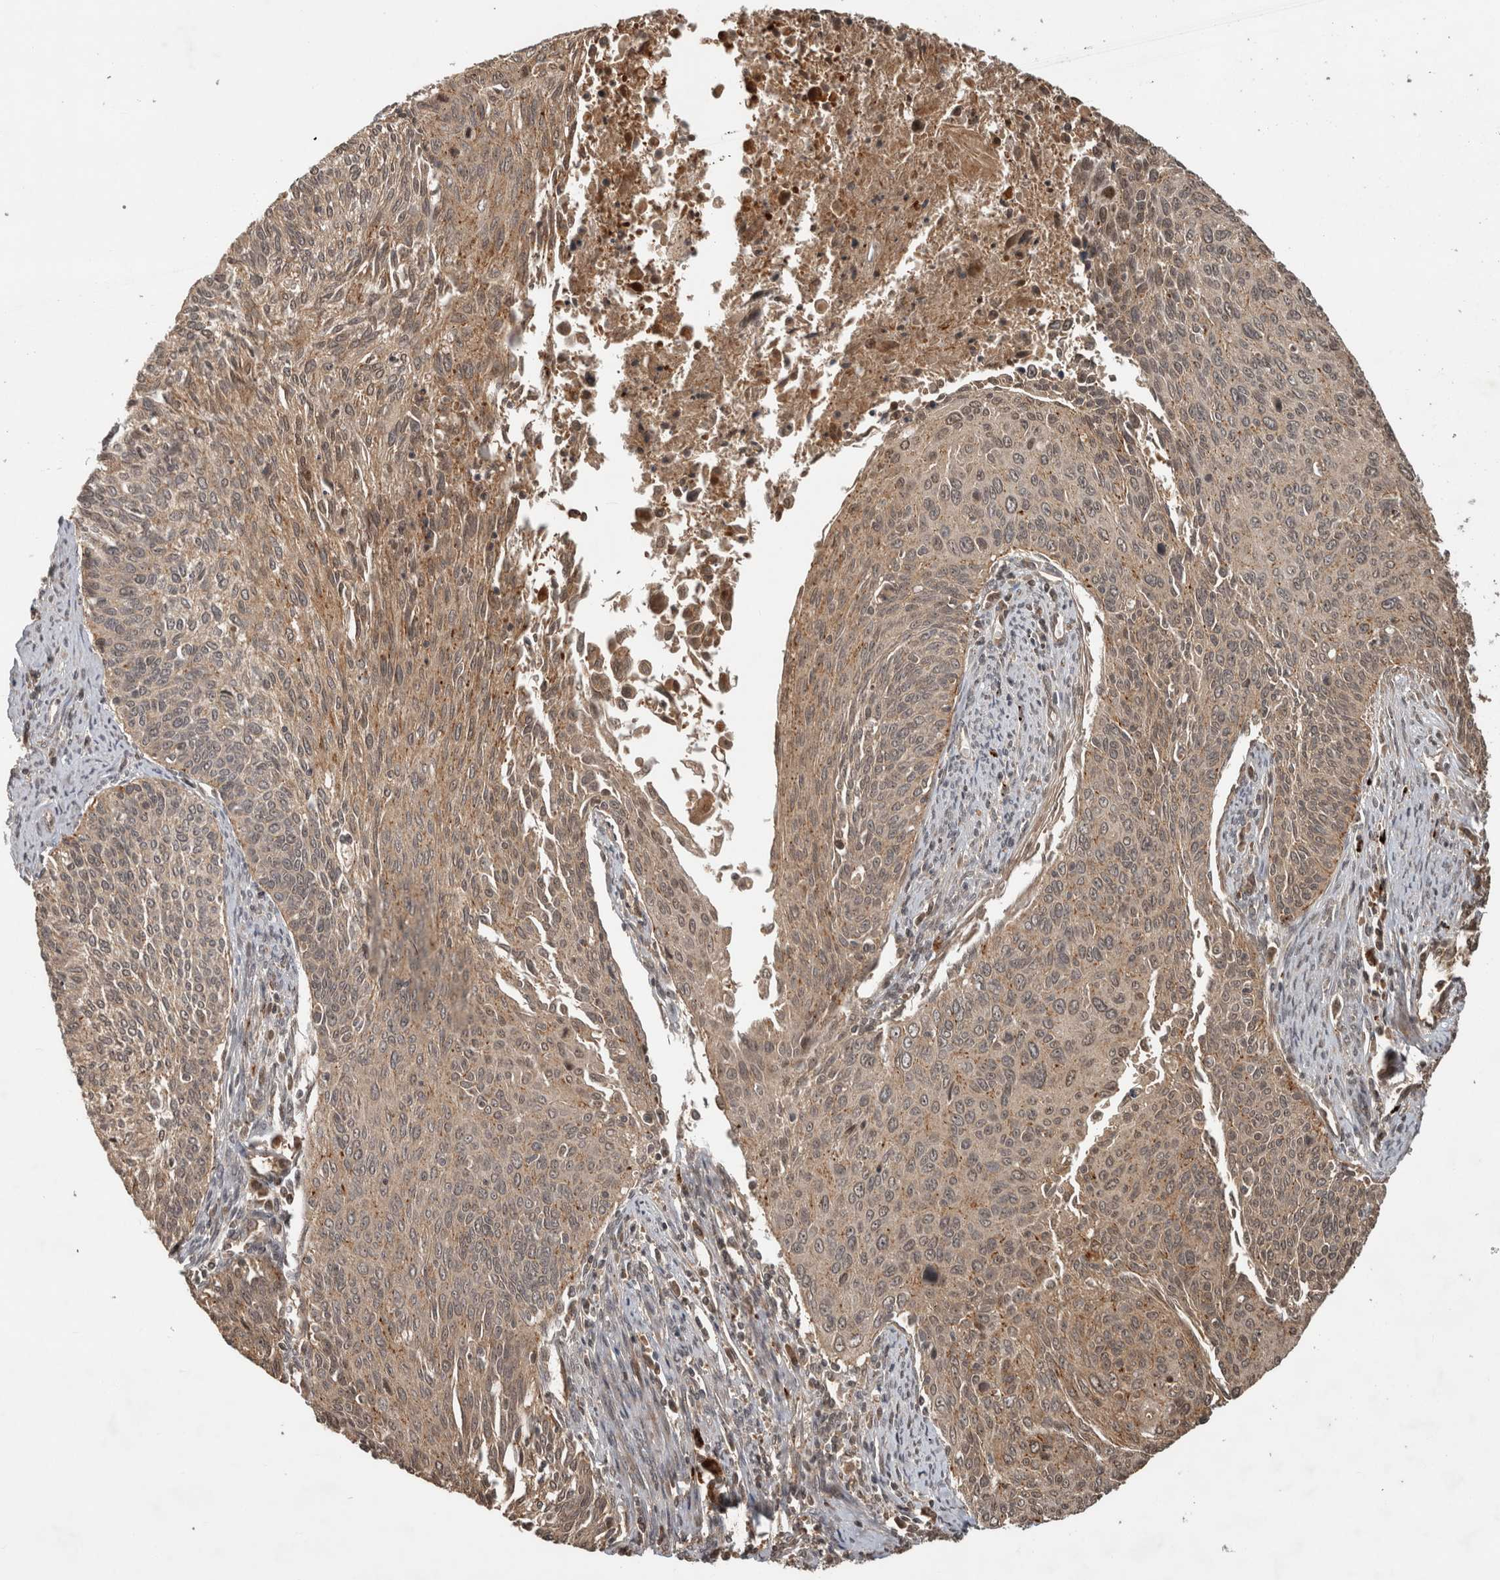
{"staining": {"intensity": "weak", "quantity": ">75%", "location": "cytoplasmic/membranous"}, "tissue": "cervical cancer", "cell_type": "Tumor cells", "image_type": "cancer", "snomed": [{"axis": "morphology", "description": "Squamous cell carcinoma, NOS"}, {"axis": "topography", "description": "Cervix"}], "caption": "An image of human cervical cancer (squamous cell carcinoma) stained for a protein demonstrates weak cytoplasmic/membranous brown staining in tumor cells.", "gene": "PITPNC1", "patient": {"sex": "female", "age": 55}}